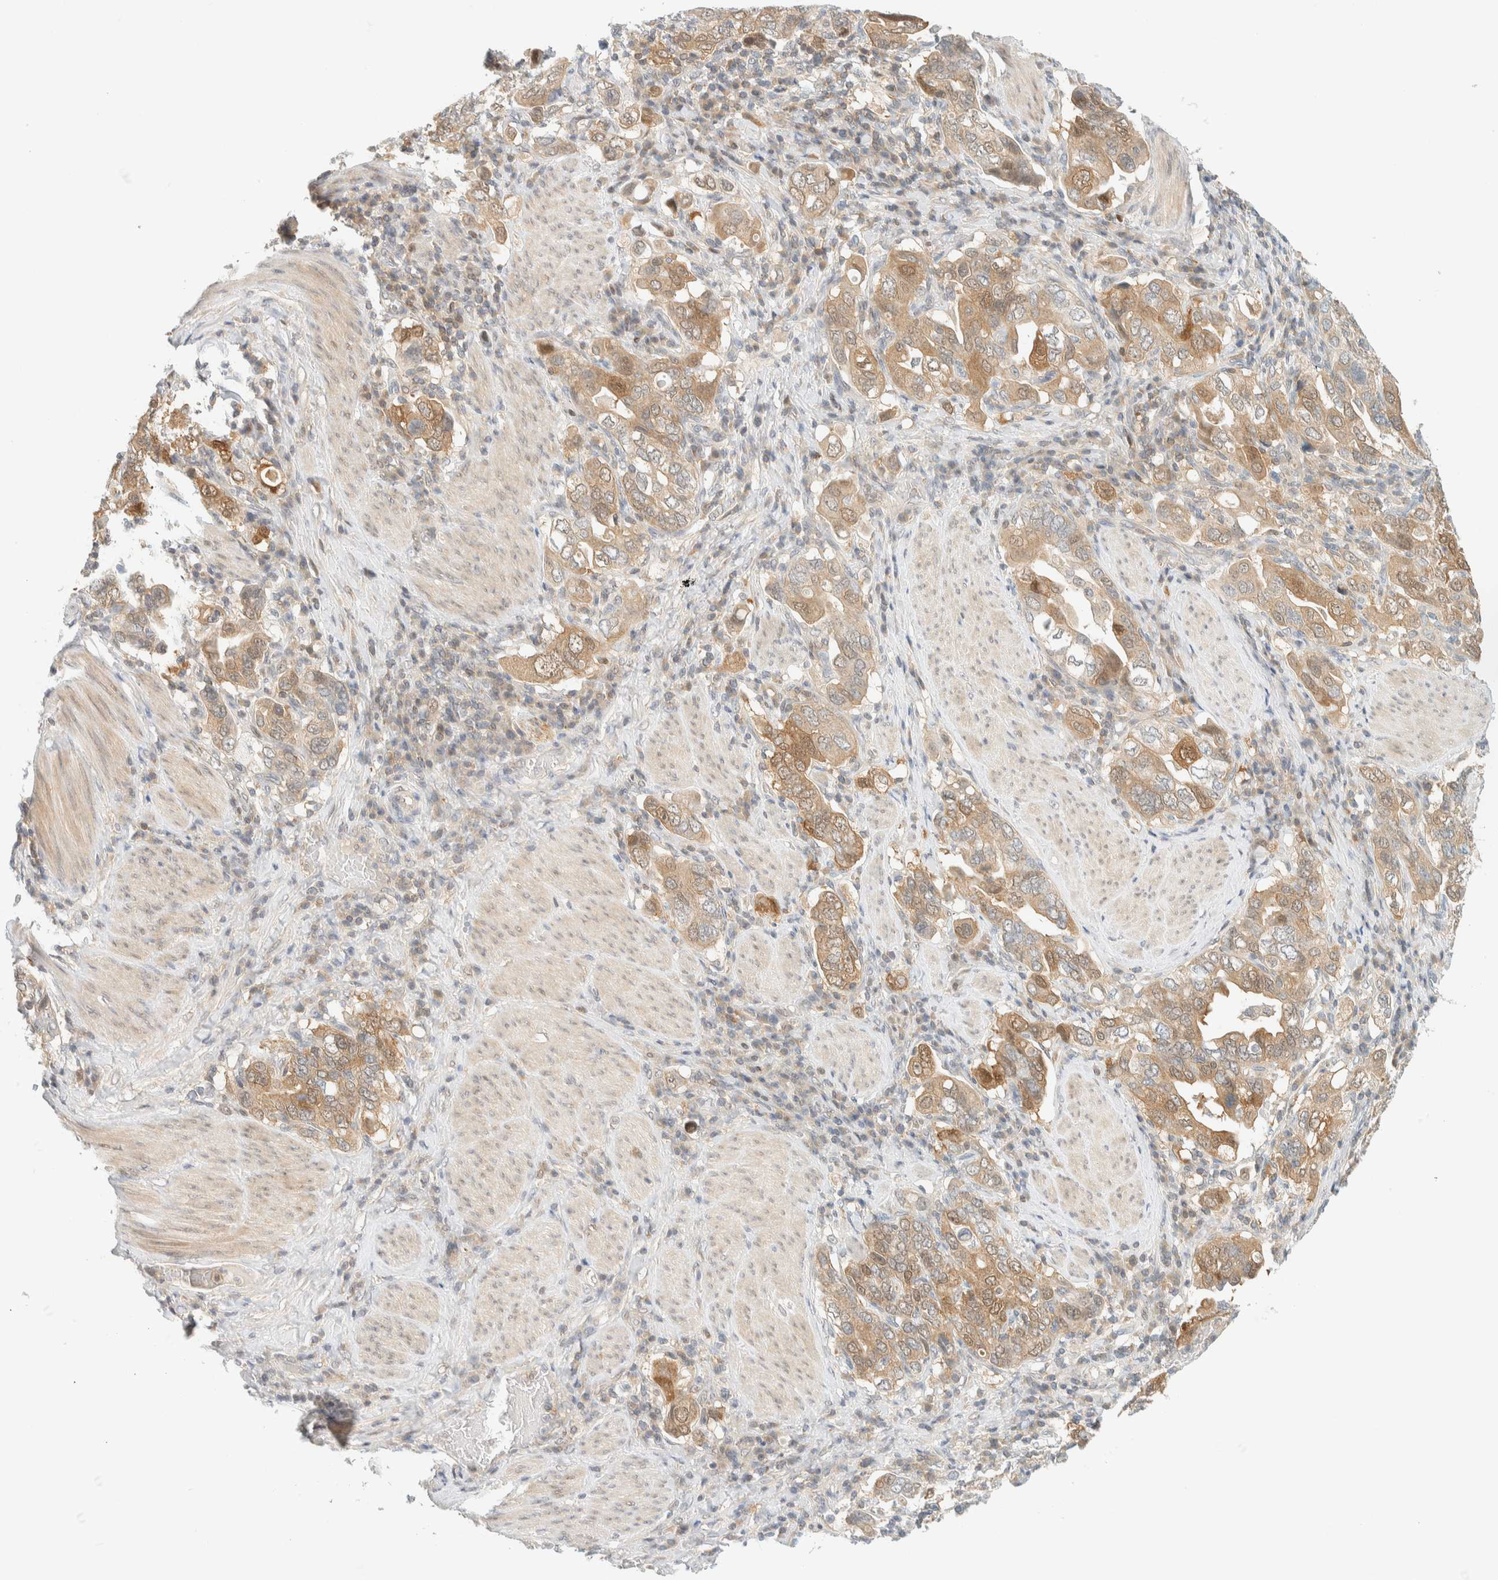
{"staining": {"intensity": "moderate", "quantity": "25%-75%", "location": "cytoplasmic/membranous"}, "tissue": "stomach cancer", "cell_type": "Tumor cells", "image_type": "cancer", "snomed": [{"axis": "morphology", "description": "Adenocarcinoma, NOS"}, {"axis": "topography", "description": "Stomach, upper"}], "caption": "Immunohistochemistry of stomach adenocarcinoma reveals medium levels of moderate cytoplasmic/membranous staining in approximately 25%-75% of tumor cells.", "gene": "PCYT2", "patient": {"sex": "male", "age": 62}}